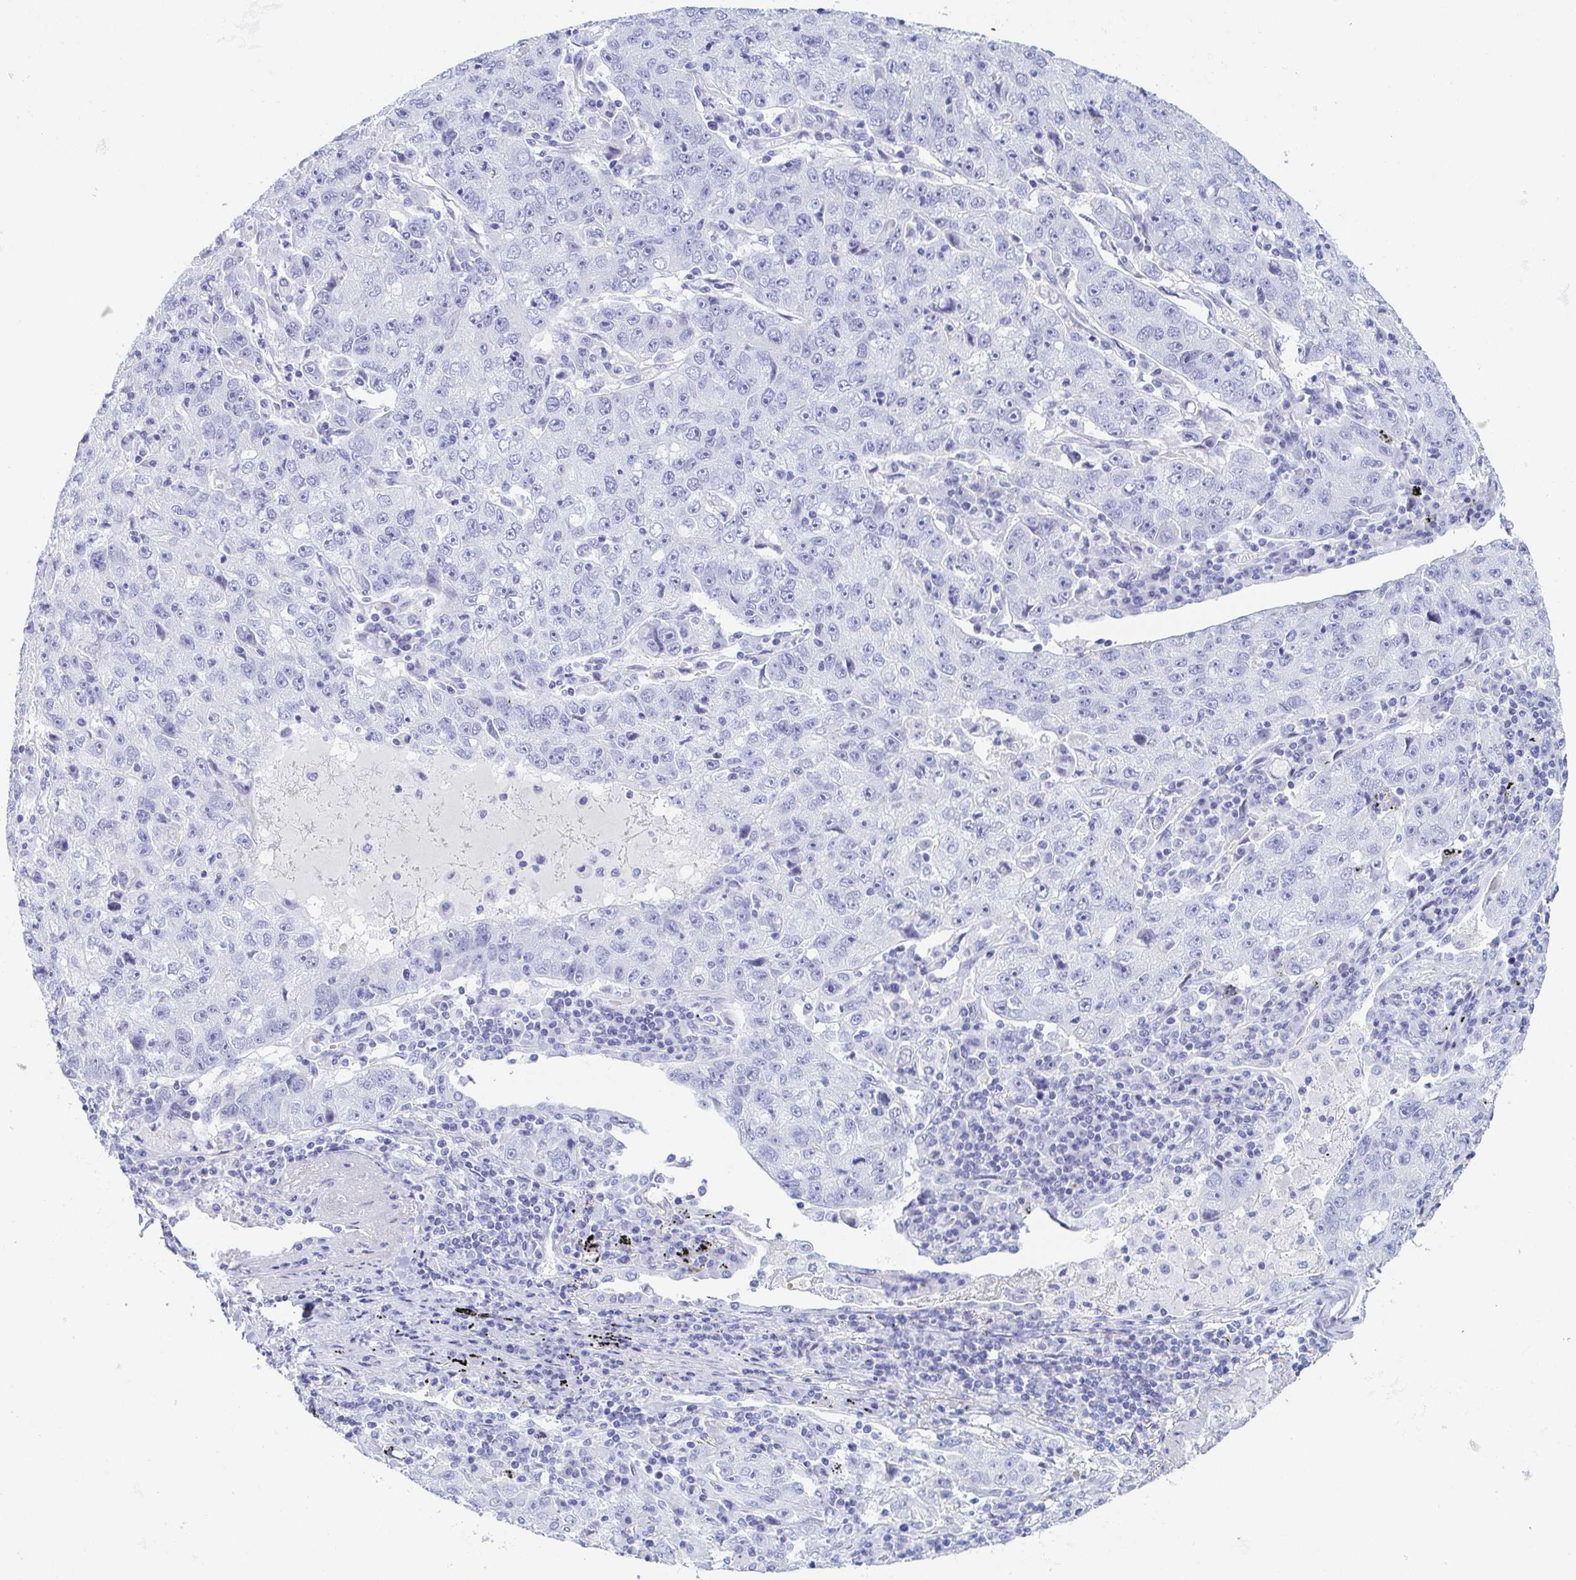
{"staining": {"intensity": "negative", "quantity": "none", "location": "none"}, "tissue": "lung cancer", "cell_type": "Tumor cells", "image_type": "cancer", "snomed": [{"axis": "morphology", "description": "Normal morphology"}, {"axis": "morphology", "description": "Adenocarcinoma, NOS"}, {"axis": "topography", "description": "Lymph node"}, {"axis": "topography", "description": "Lung"}], "caption": "Micrograph shows no protein staining in tumor cells of lung adenocarcinoma tissue. Brightfield microscopy of immunohistochemistry (IHC) stained with DAB (brown) and hematoxylin (blue), captured at high magnification.", "gene": "ZG16B", "patient": {"sex": "female", "age": 57}}